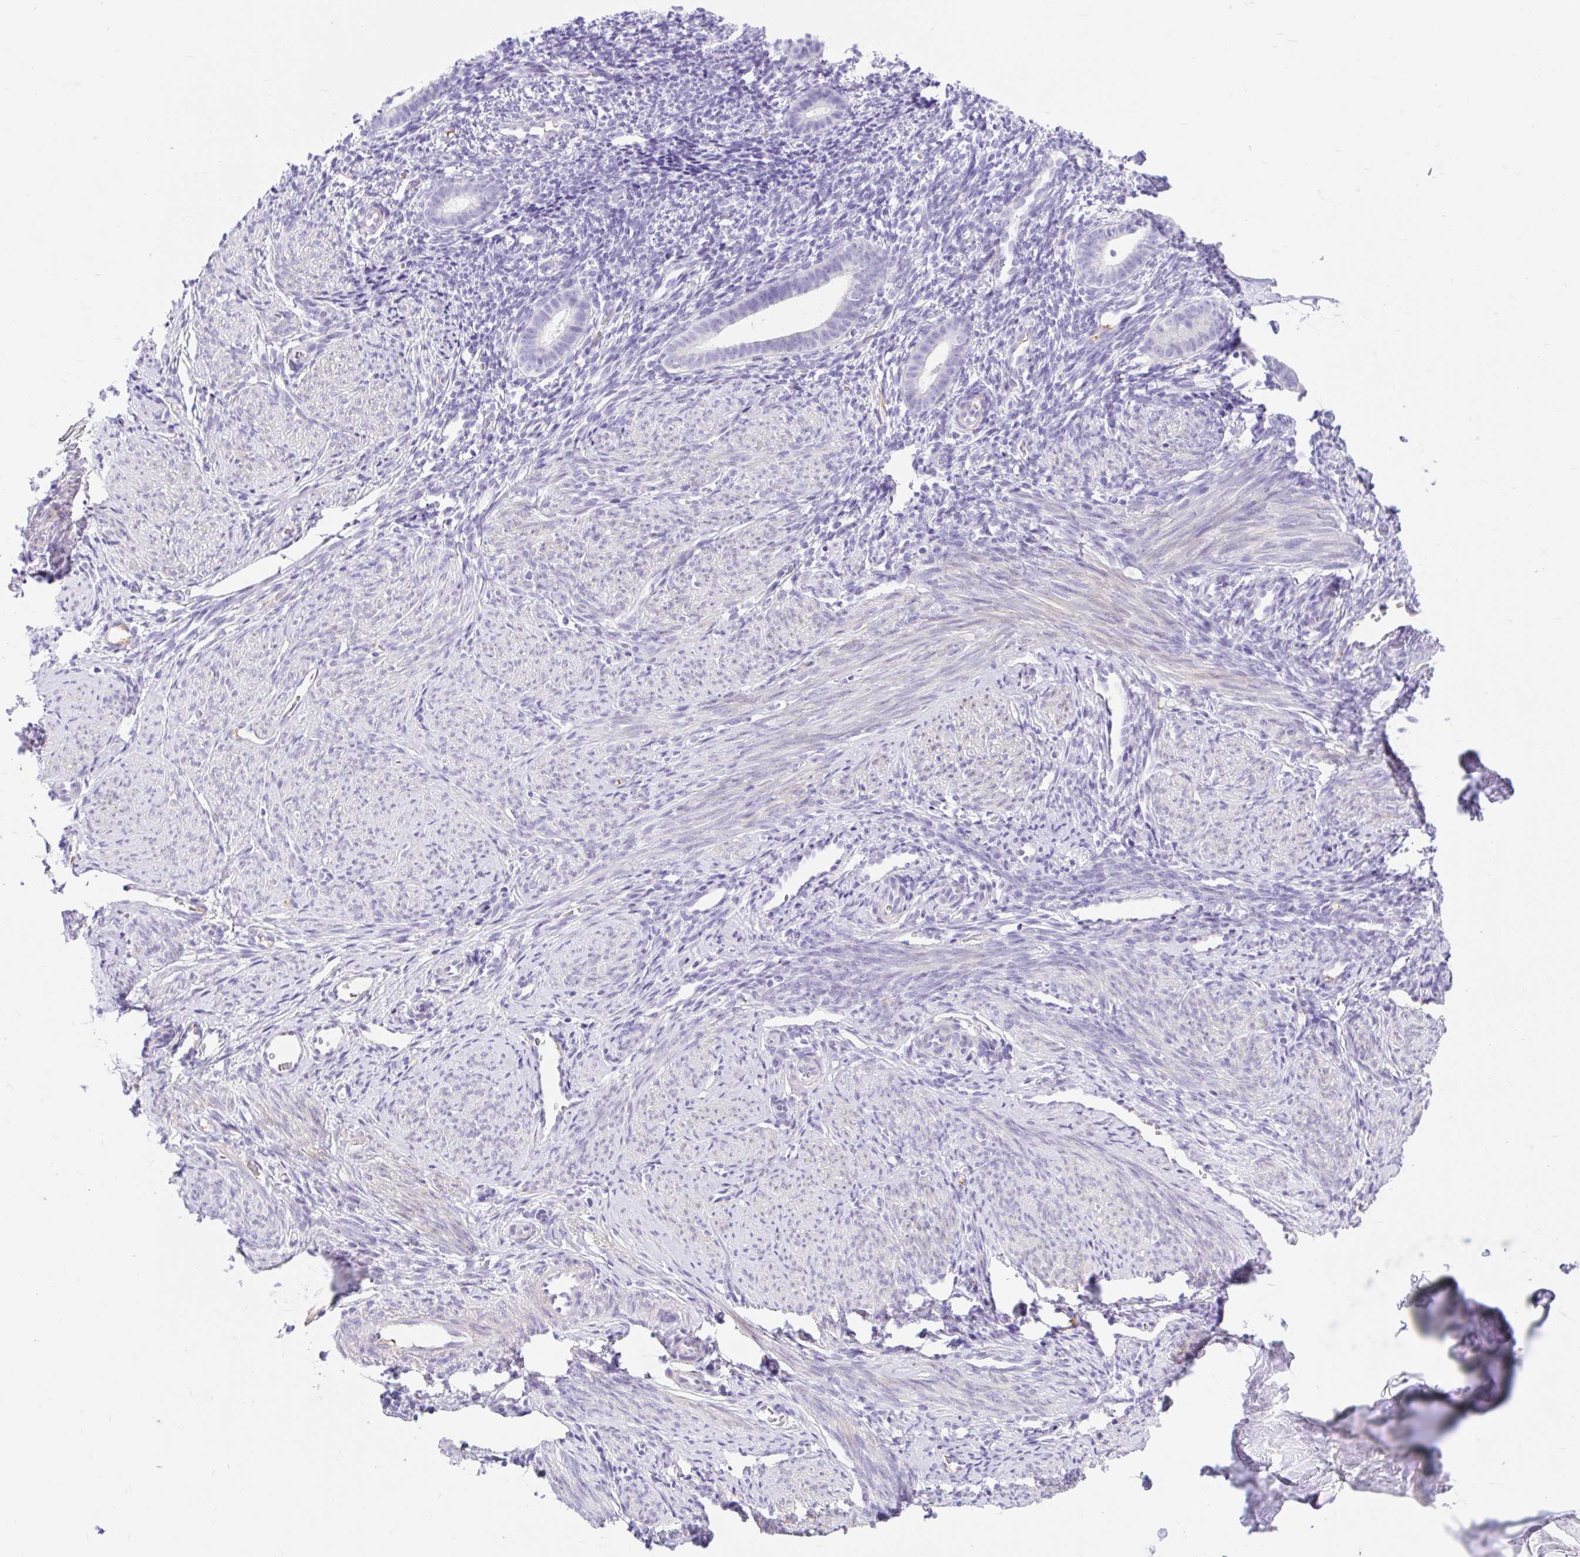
{"staining": {"intensity": "negative", "quantity": "none", "location": "none"}, "tissue": "endometrium", "cell_type": "Cells in endometrial stroma", "image_type": "normal", "snomed": [{"axis": "morphology", "description": "Normal tissue, NOS"}, {"axis": "topography", "description": "Endometrium"}], "caption": "Immunohistochemistry (IHC) image of unremarkable endometrium: endometrium stained with DAB displays no significant protein expression in cells in endometrial stroma. Brightfield microscopy of immunohistochemistry stained with DAB (brown) and hematoxylin (blue), captured at high magnification.", "gene": "SLC28A1", "patient": {"sex": "female", "age": 39}}